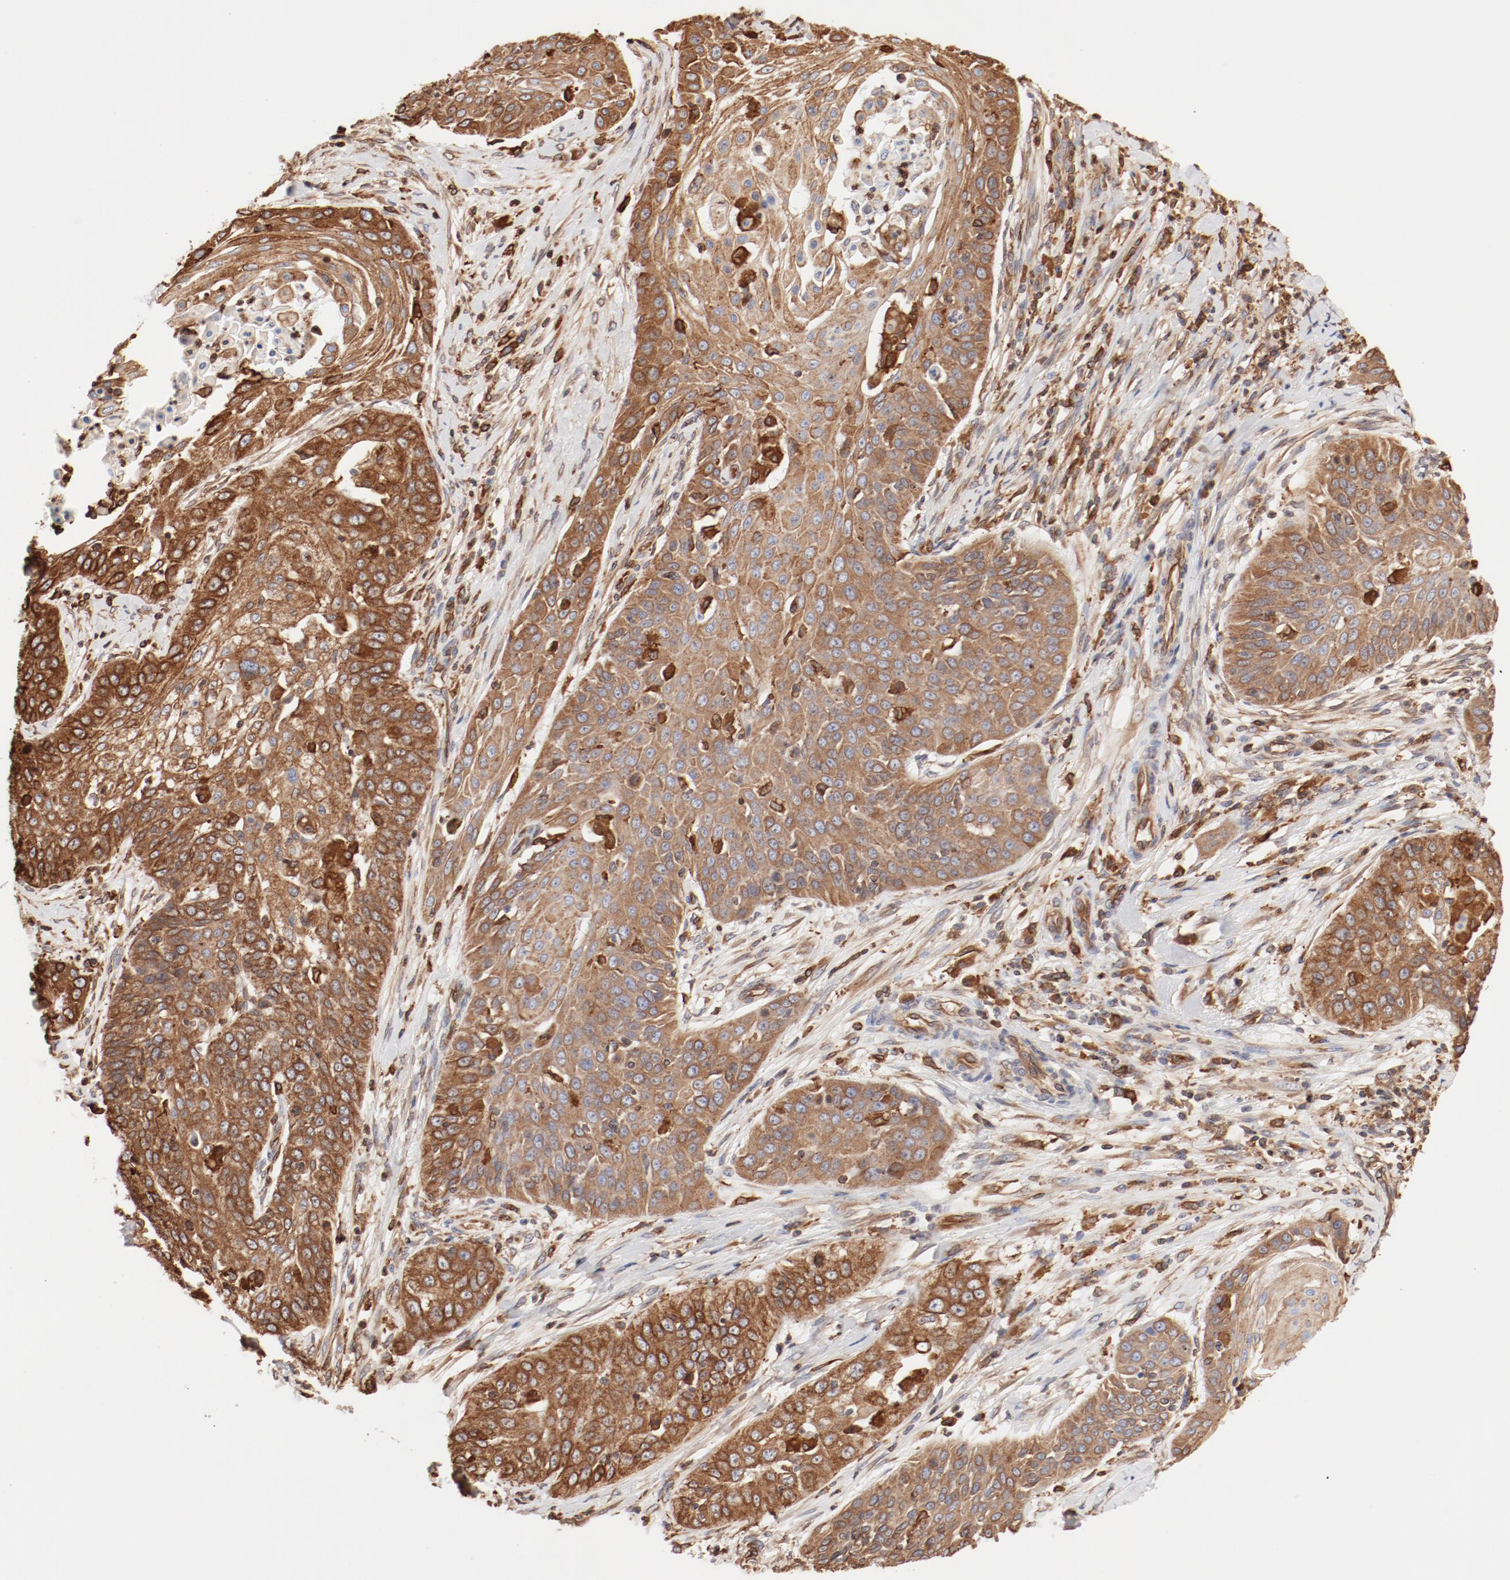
{"staining": {"intensity": "moderate", "quantity": ">75%", "location": "cytoplasmic/membranous"}, "tissue": "cervical cancer", "cell_type": "Tumor cells", "image_type": "cancer", "snomed": [{"axis": "morphology", "description": "Squamous cell carcinoma, NOS"}, {"axis": "topography", "description": "Cervix"}], "caption": "Protein expression analysis of human cervical cancer (squamous cell carcinoma) reveals moderate cytoplasmic/membranous positivity in approximately >75% of tumor cells.", "gene": "BCAP31", "patient": {"sex": "female", "age": 64}}